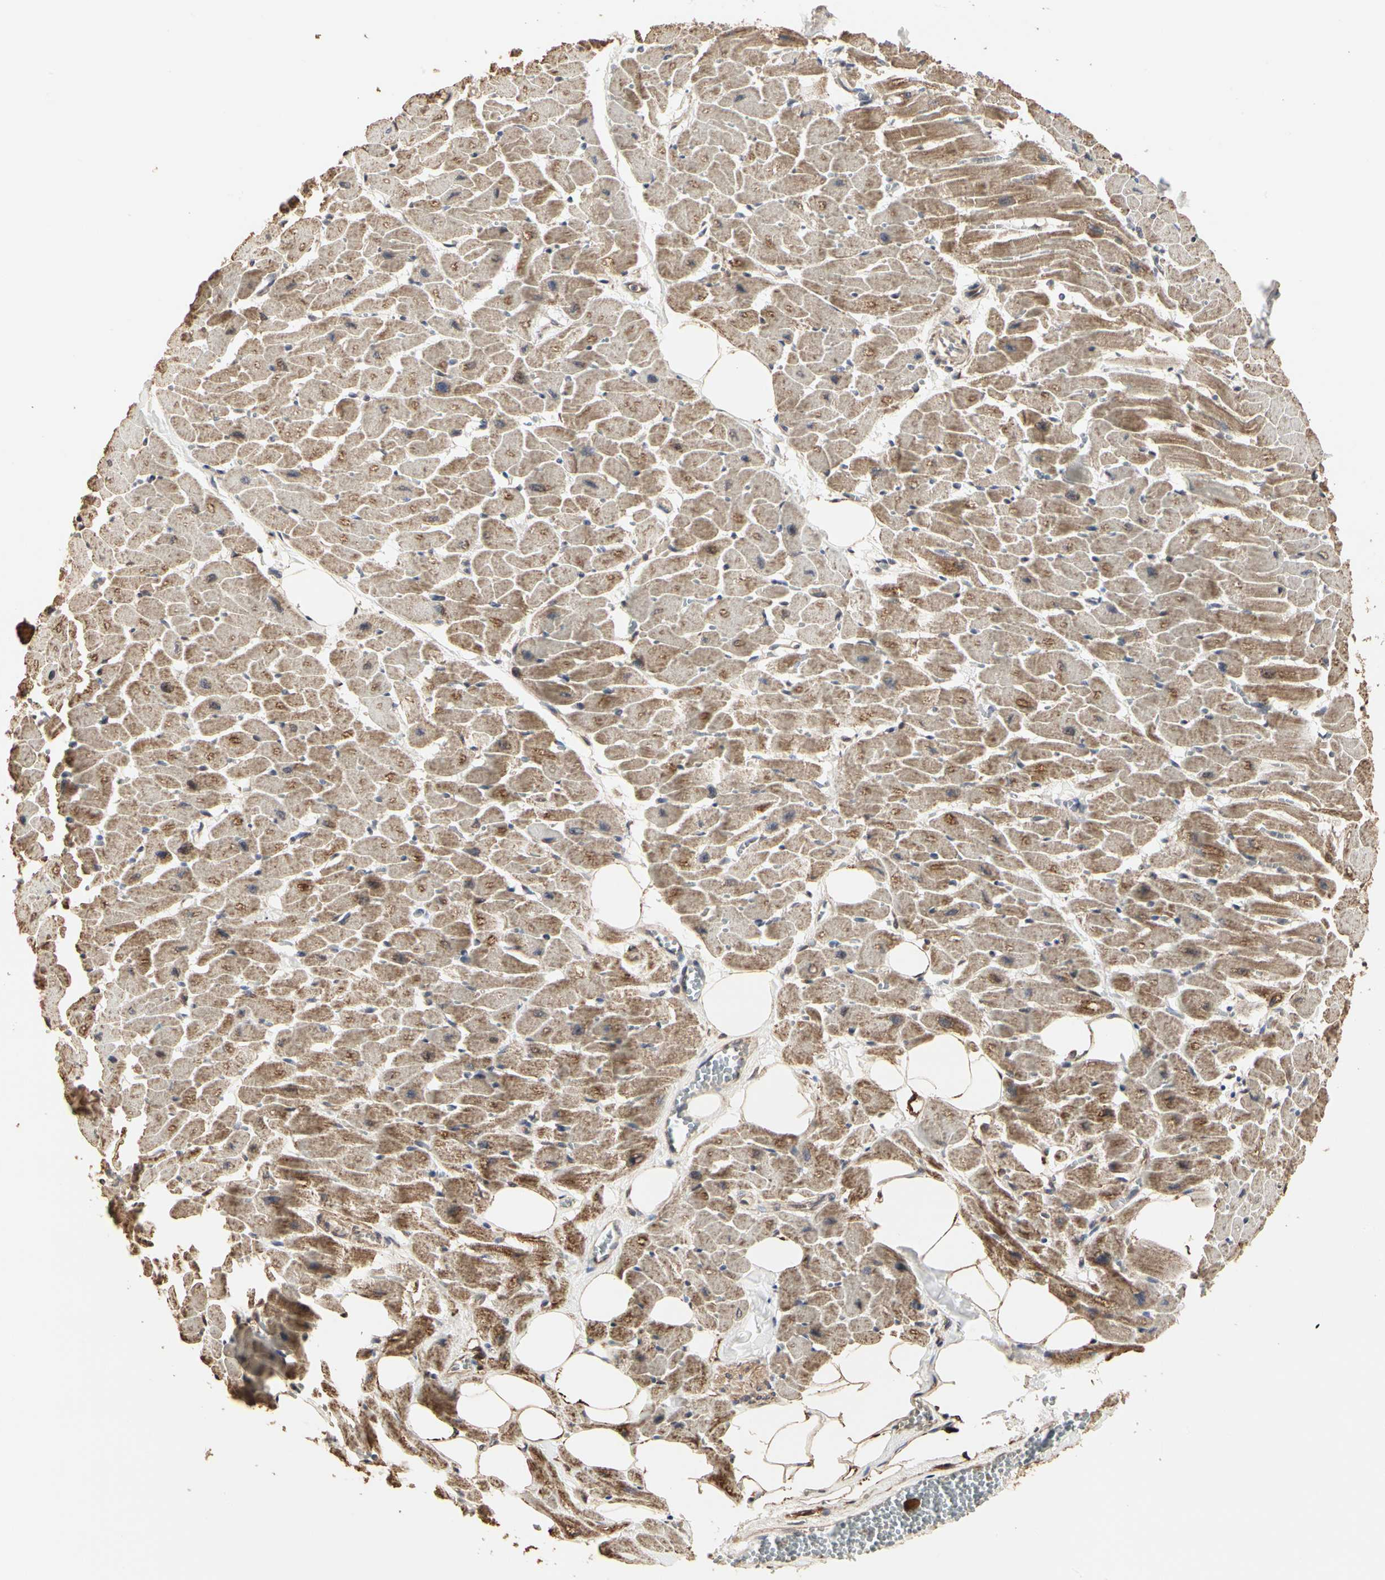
{"staining": {"intensity": "moderate", "quantity": "25%-75%", "location": "cytoplasmic/membranous"}, "tissue": "heart muscle", "cell_type": "Cardiomyocytes", "image_type": "normal", "snomed": [{"axis": "morphology", "description": "Normal tissue, NOS"}, {"axis": "topography", "description": "Heart"}], "caption": "Immunohistochemistry (IHC) image of benign human heart muscle stained for a protein (brown), which demonstrates medium levels of moderate cytoplasmic/membranous expression in approximately 25%-75% of cardiomyocytes.", "gene": "TAOK1", "patient": {"sex": "female", "age": 19}}